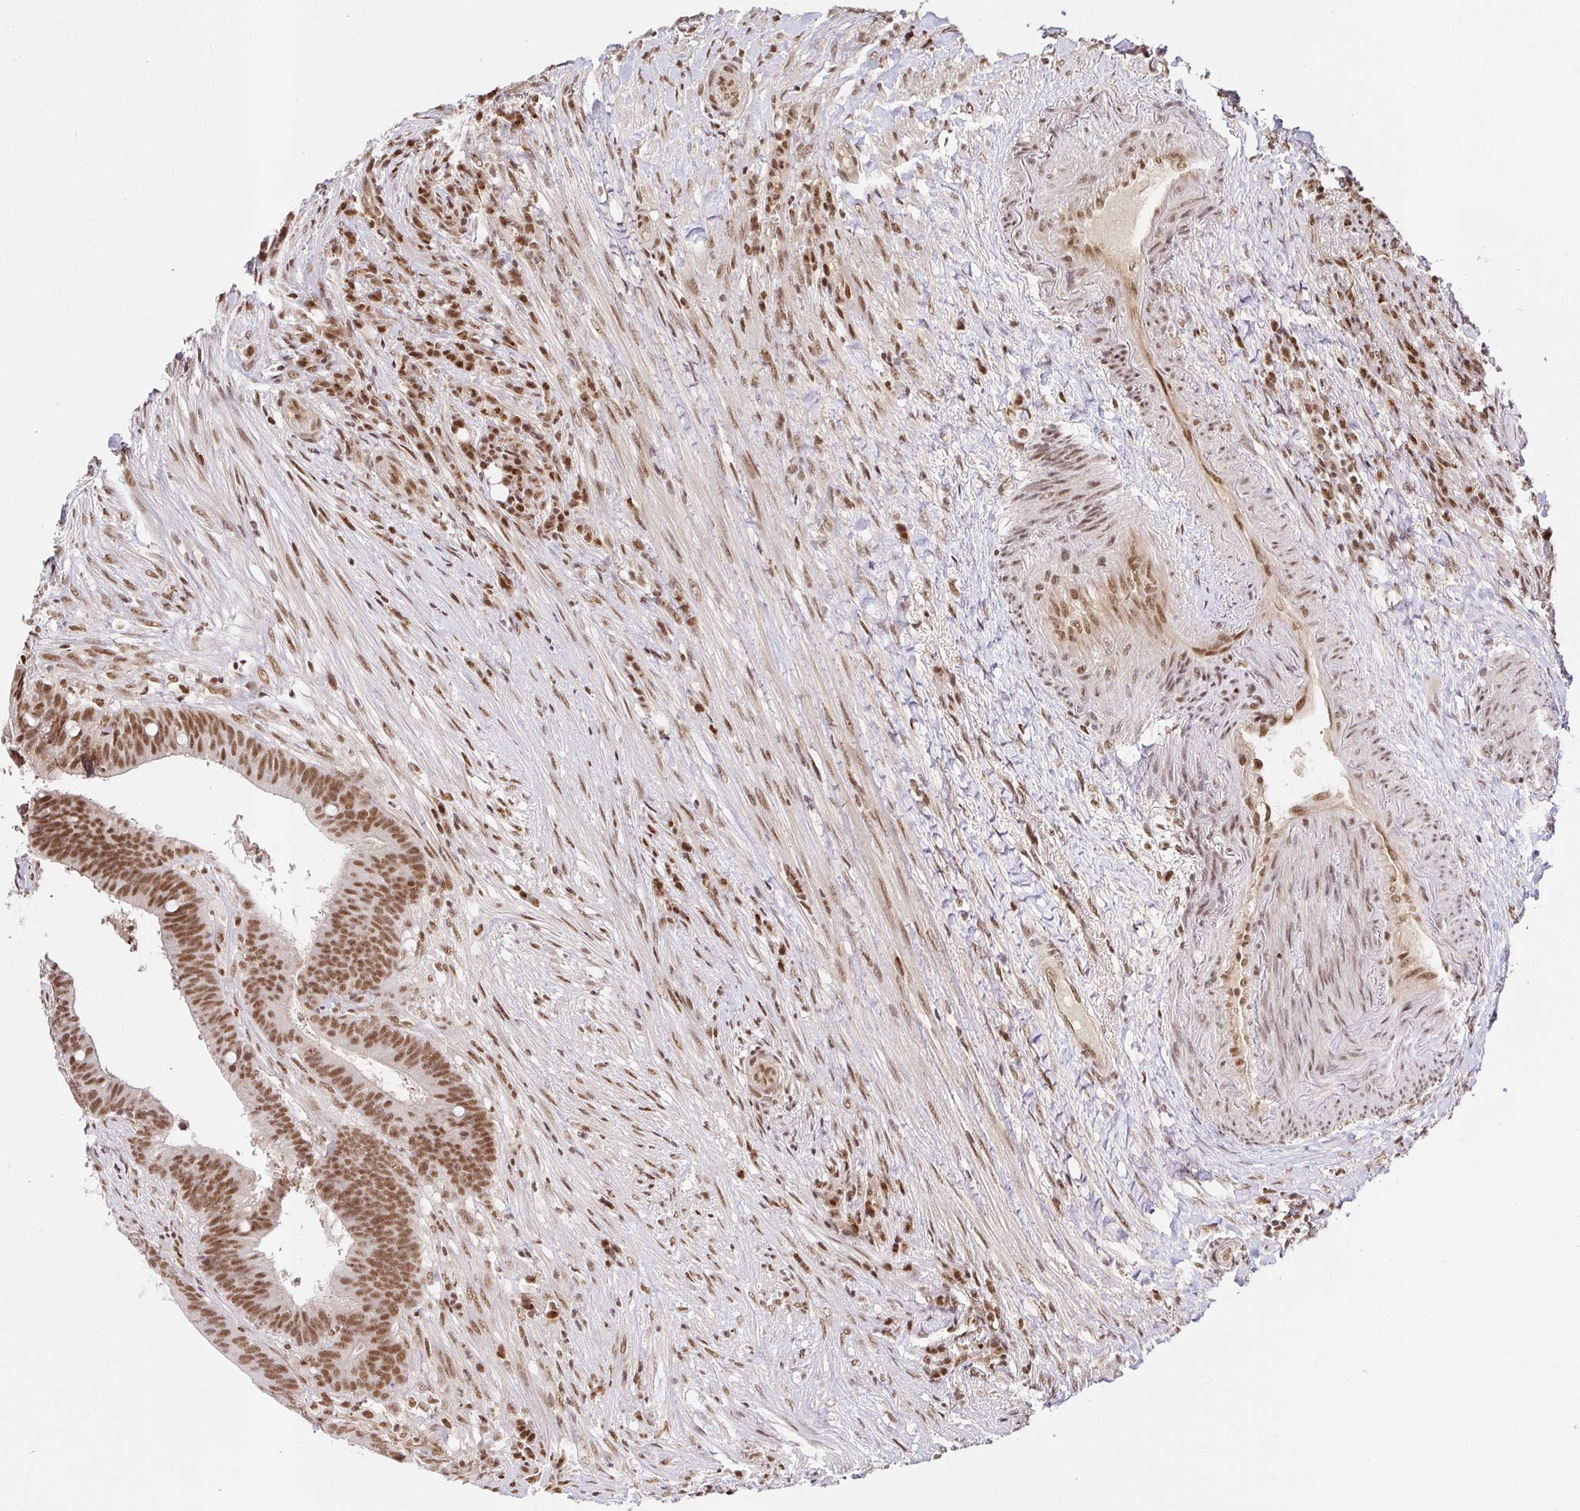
{"staining": {"intensity": "moderate", "quantity": ">75%", "location": "nuclear"}, "tissue": "colorectal cancer", "cell_type": "Tumor cells", "image_type": "cancer", "snomed": [{"axis": "morphology", "description": "Adenocarcinoma, NOS"}, {"axis": "topography", "description": "Colon"}], "caption": "Adenocarcinoma (colorectal) stained with a protein marker reveals moderate staining in tumor cells.", "gene": "USF1", "patient": {"sex": "female", "age": 43}}